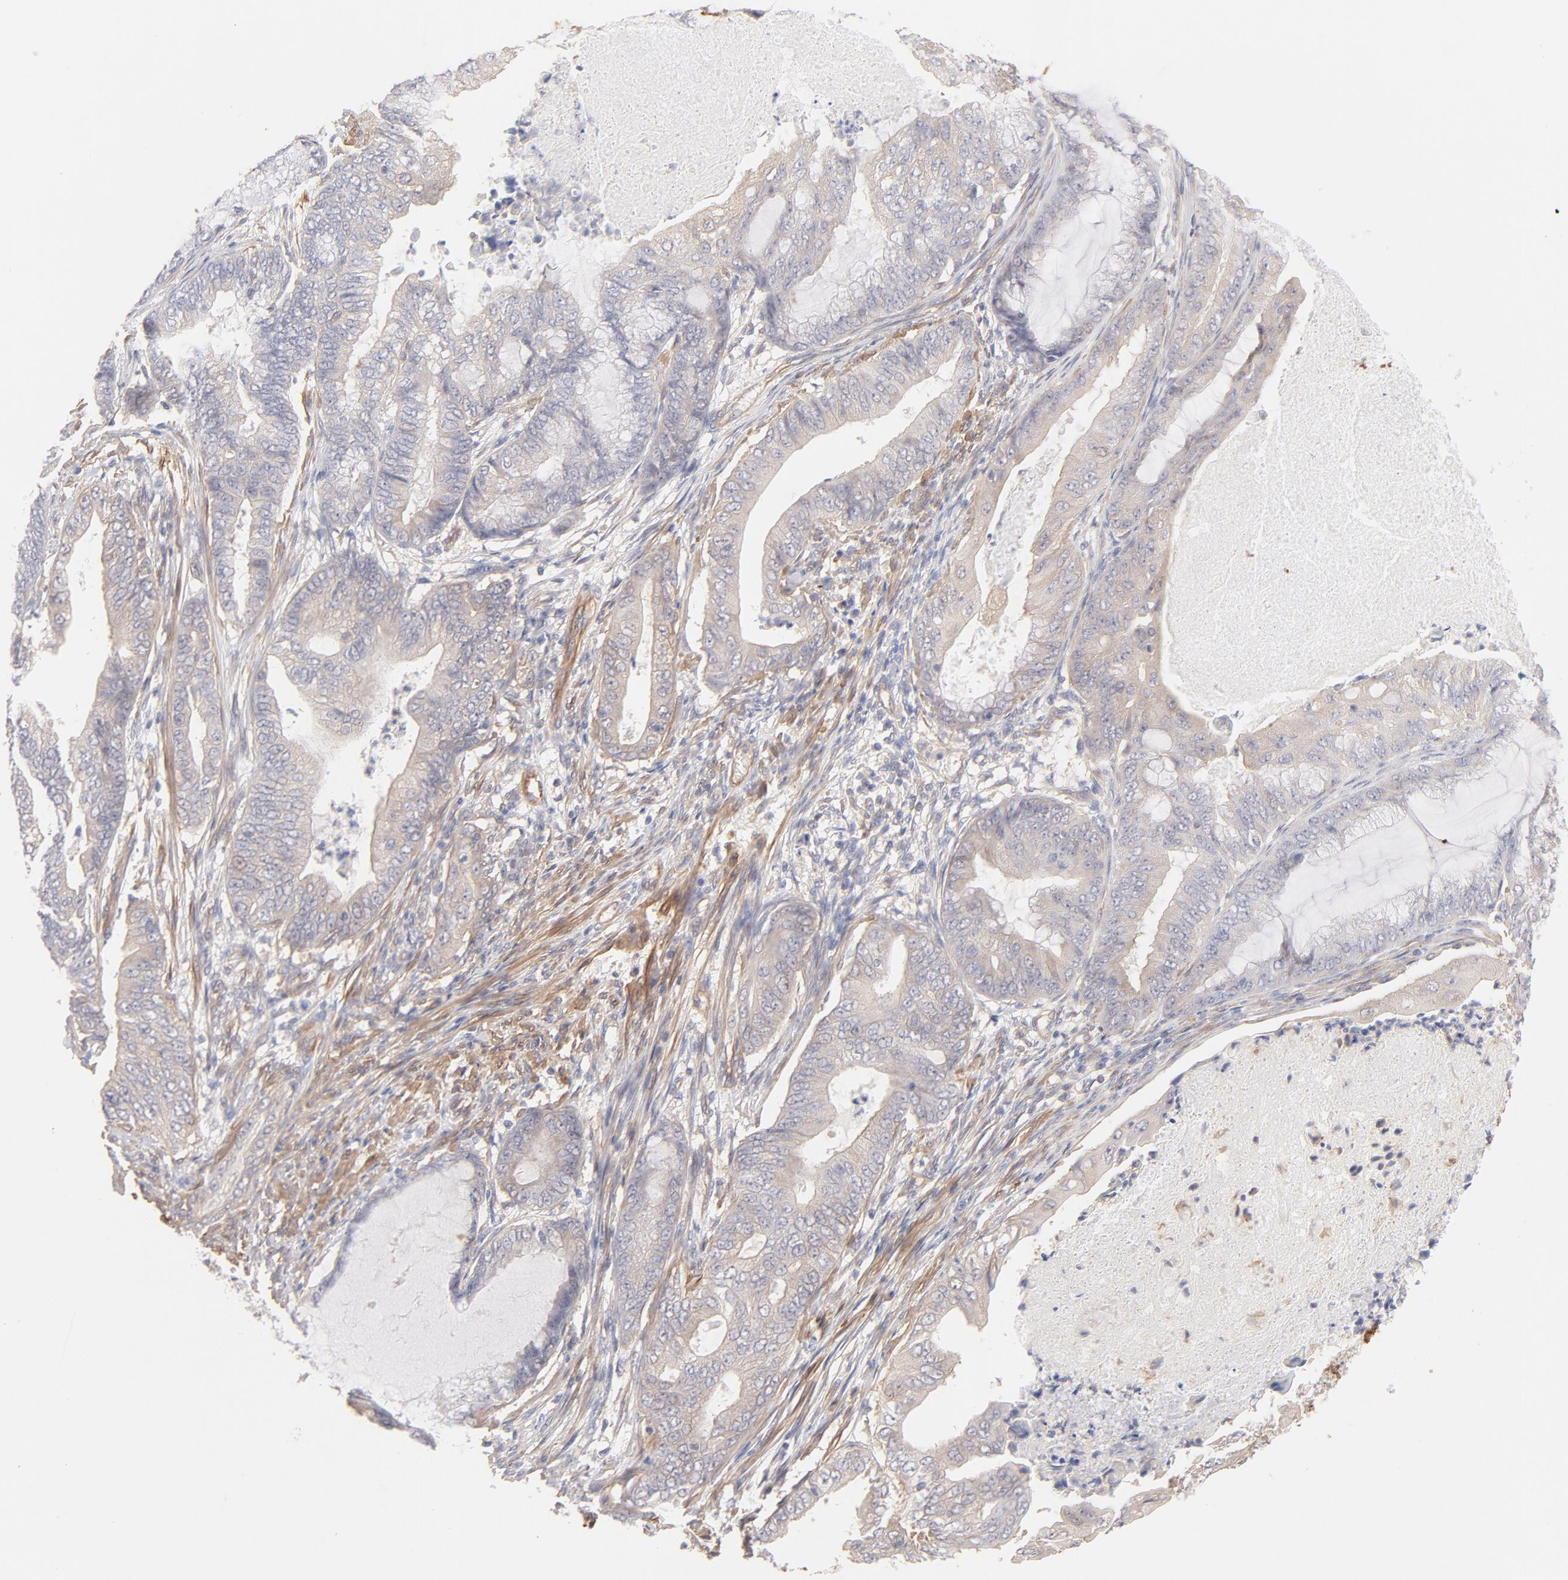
{"staining": {"intensity": "negative", "quantity": "none", "location": "none"}, "tissue": "endometrial cancer", "cell_type": "Tumor cells", "image_type": "cancer", "snomed": [{"axis": "morphology", "description": "Adenocarcinoma, NOS"}, {"axis": "topography", "description": "Endometrium"}], "caption": "This is an immunohistochemistry (IHC) photomicrograph of human adenocarcinoma (endometrial). There is no positivity in tumor cells.", "gene": "LDLRAP1", "patient": {"sex": "female", "age": 63}}